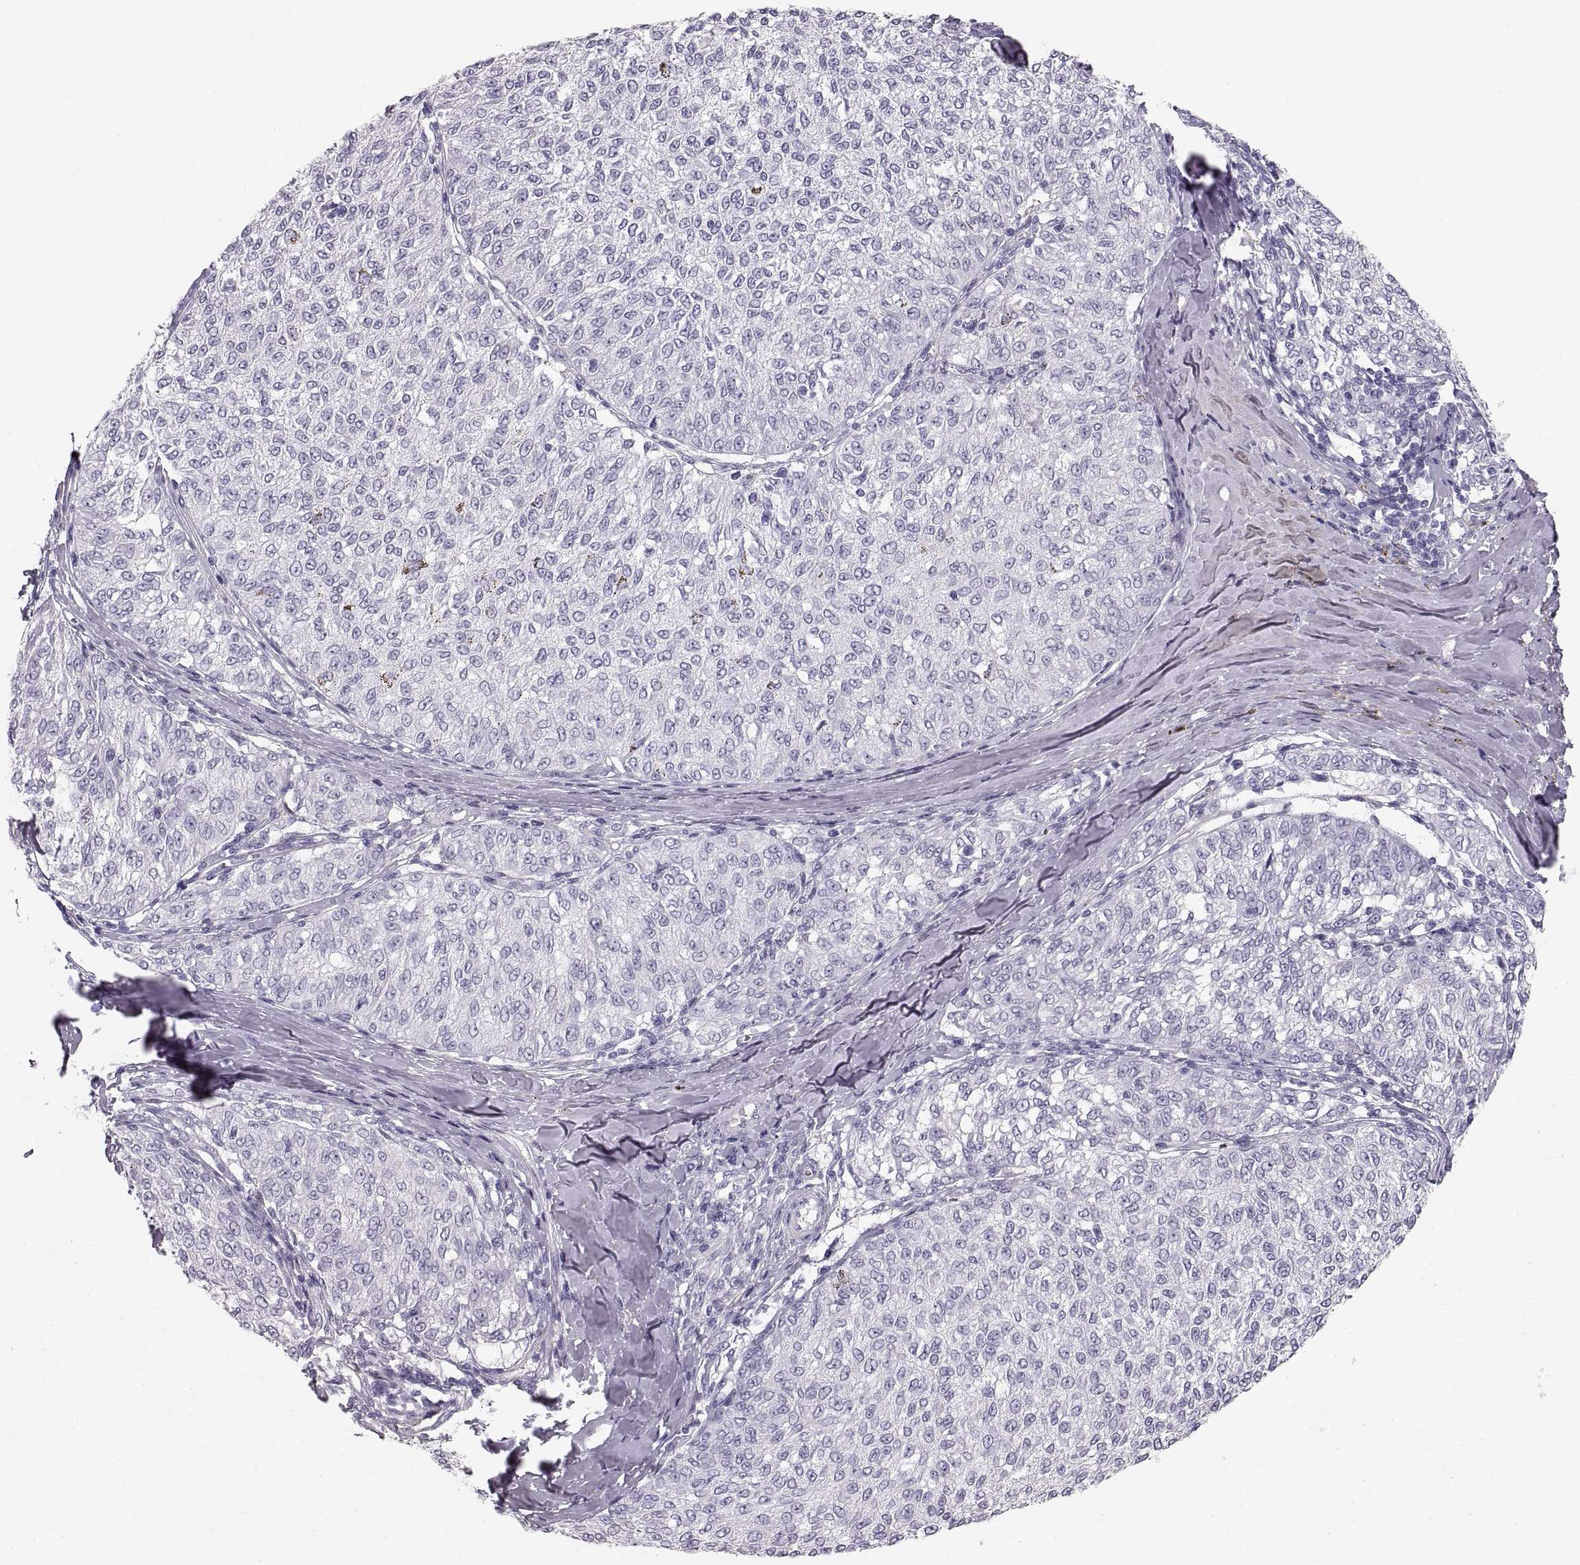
{"staining": {"intensity": "negative", "quantity": "none", "location": "none"}, "tissue": "melanoma", "cell_type": "Tumor cells", "image_type": "cancer", "snomed": [{"axis": "morphology", "description": "Malignant melanoma, NOS"}, {"axis": "topography", "description": "Skin"}], "caption": "Melanoma was stained to show a protein in brown. There is no significant staining in tumor cells. (DAB immunohistochemistry (IHC), high magnification).", "gene": "CRYAA", "patient": {"sex": "female", "age": 72}}